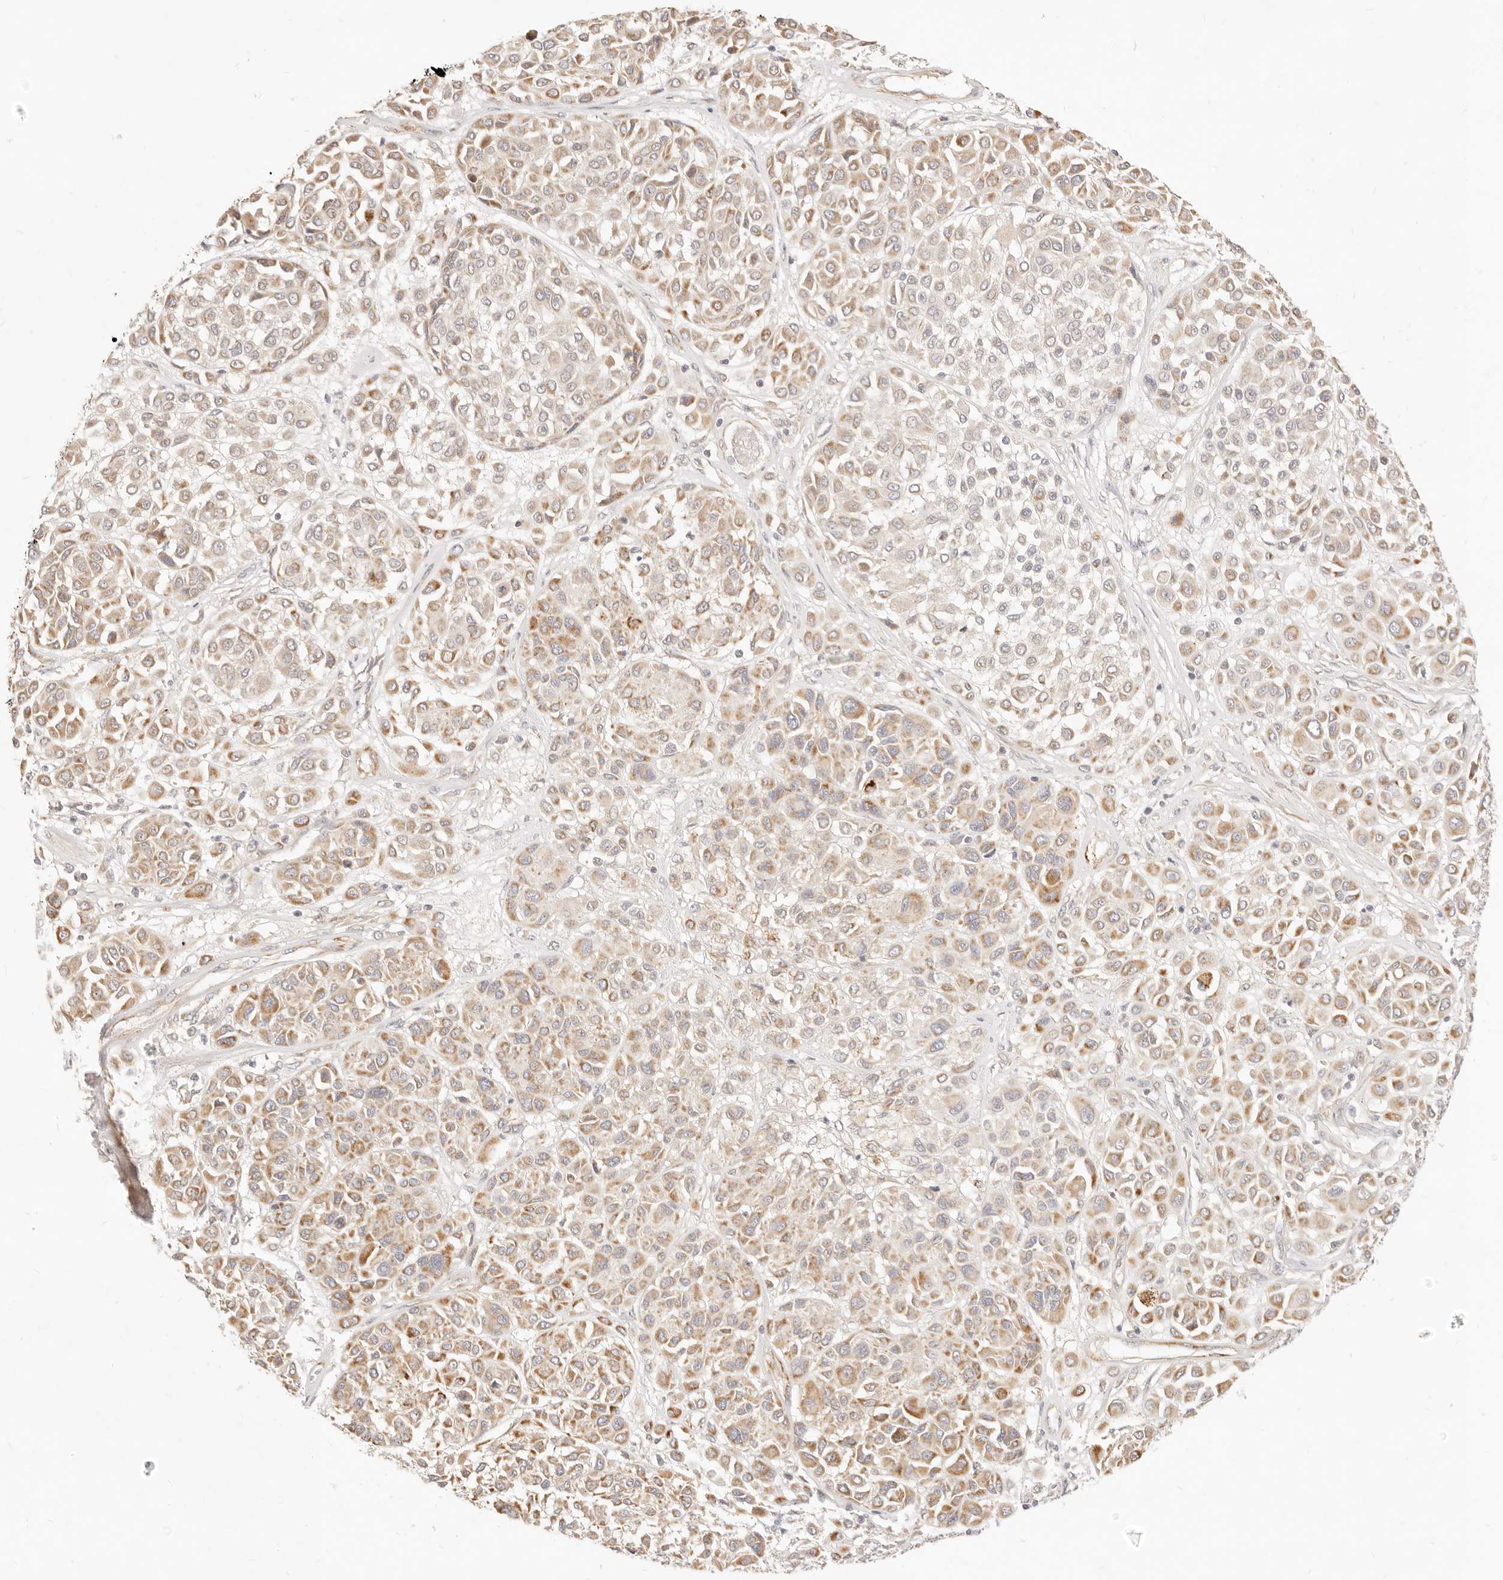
{"staining": {"intensity": "moderate", "quantity": ">75%", "location": "cytoplasmic/membranous"}, "tissue": "melanoma", "cell_type": "Tumor cells", "image_type": "cancer", "snomed": [{"axis": "morphology", "description": "Malignant melanoma, Metastatic site"}, {"axis": "topography", "description": "Soft tissue"}], "caption": "Malignant melanoma (metastatic site) stained with a brown dye reveals moderate cytoplasmic/membranous positive staining in about >75% of tumor cells.", "gene": "RUBCNL", "patient": {"sex": "male", "age": 41}}